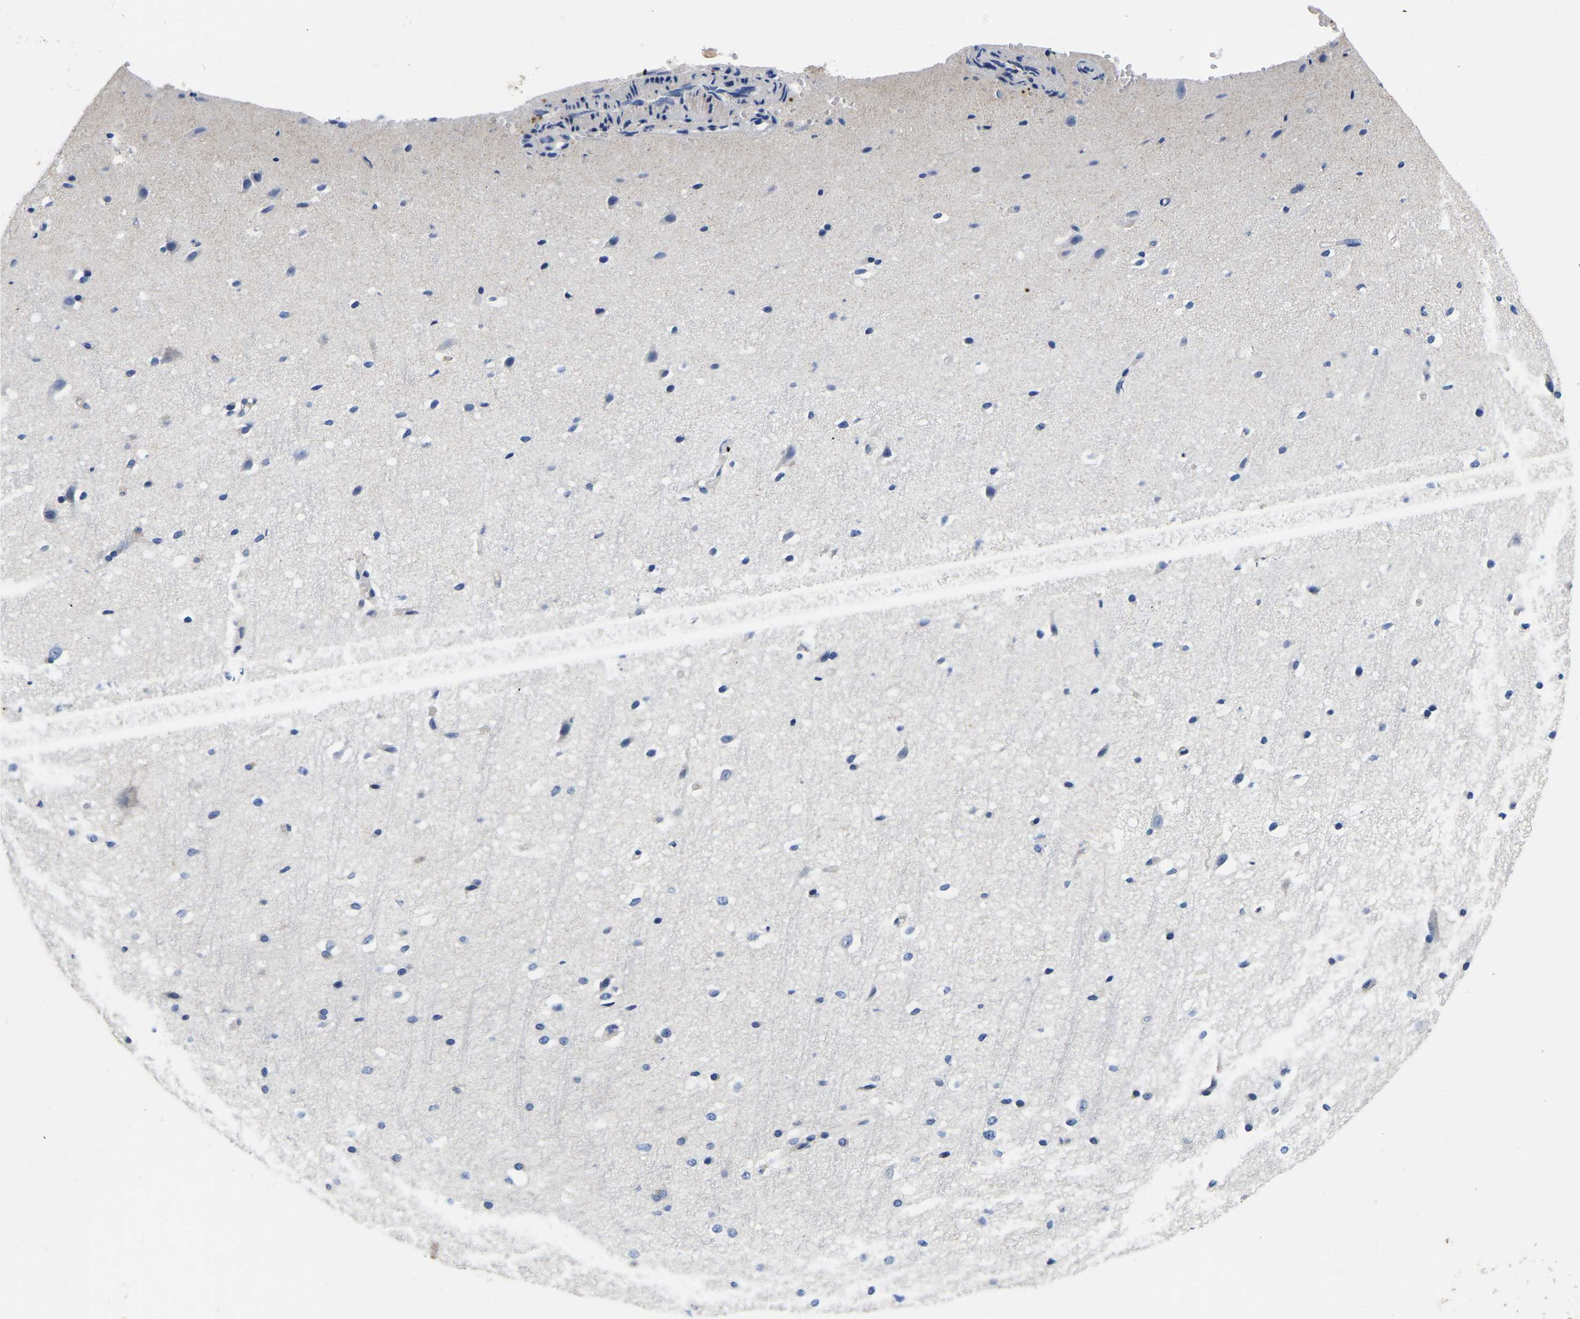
{"staining": {"intensity": "negative", "quantity": "none", "location": "none"}, "tissue": "cerebral cortex", "cell_type": "Endothelial cells", "image_type": "normal", "snomed": [{"axis": "morphology", "description": "Normal tissue, NOS"}, {"axis": "morphology", "description": "Developmental malformation"}, {"axis": "topography", "description": "Cerebral cortex"}], "caption": "DAB immunohistochemical staining of benign cerebral cortex exhibits no significant staining in endothelial cells. (DAB immunohistochemistry visualized using brightfield microscopy, high magnification).", "gene": "RAB27B", "patient": {"sex": "female", "age": 30}}